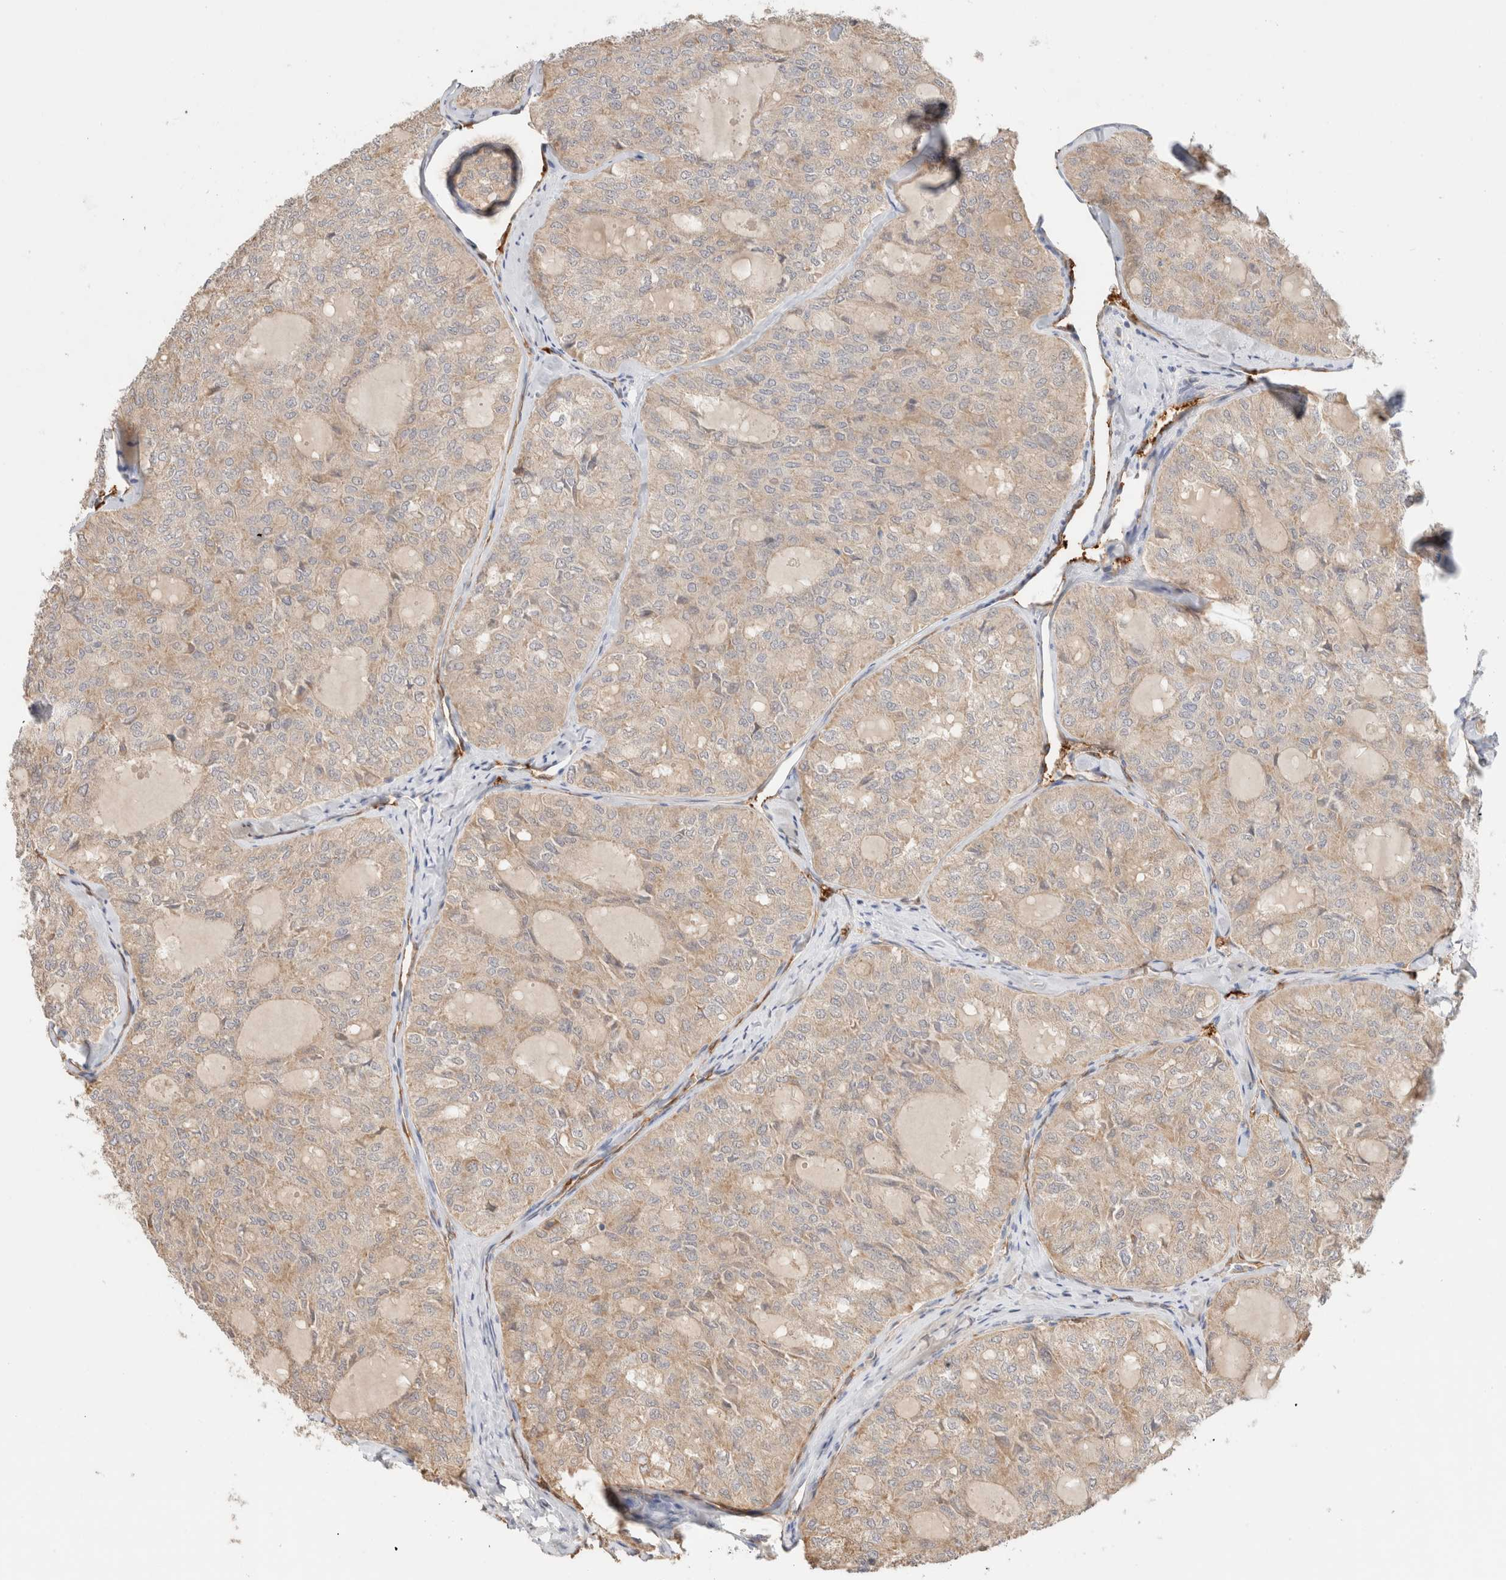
{"staining": {"intensity": "weak", "quantity": ">75%", "location": "cytoplasmic/membranous"}, "tissue": "thyroid cancer", "cell_type": "Tumor cells", "image_type": "cancer", "snomed": [{"axis": "morphology", "description": "Follicular adenoma carcinoma, NOS"}, {"axis": "topography", "description": "Thyroid gland"}], "caption": "Human follicular adenoma carcinoma (thyroid) stained for a protein (brown) reveals weak cytoplasmic/membranous positive positivity in about >75% of tumor cells.", "gene": "CA13", "patient": {"sex": "male", "age": 75}}